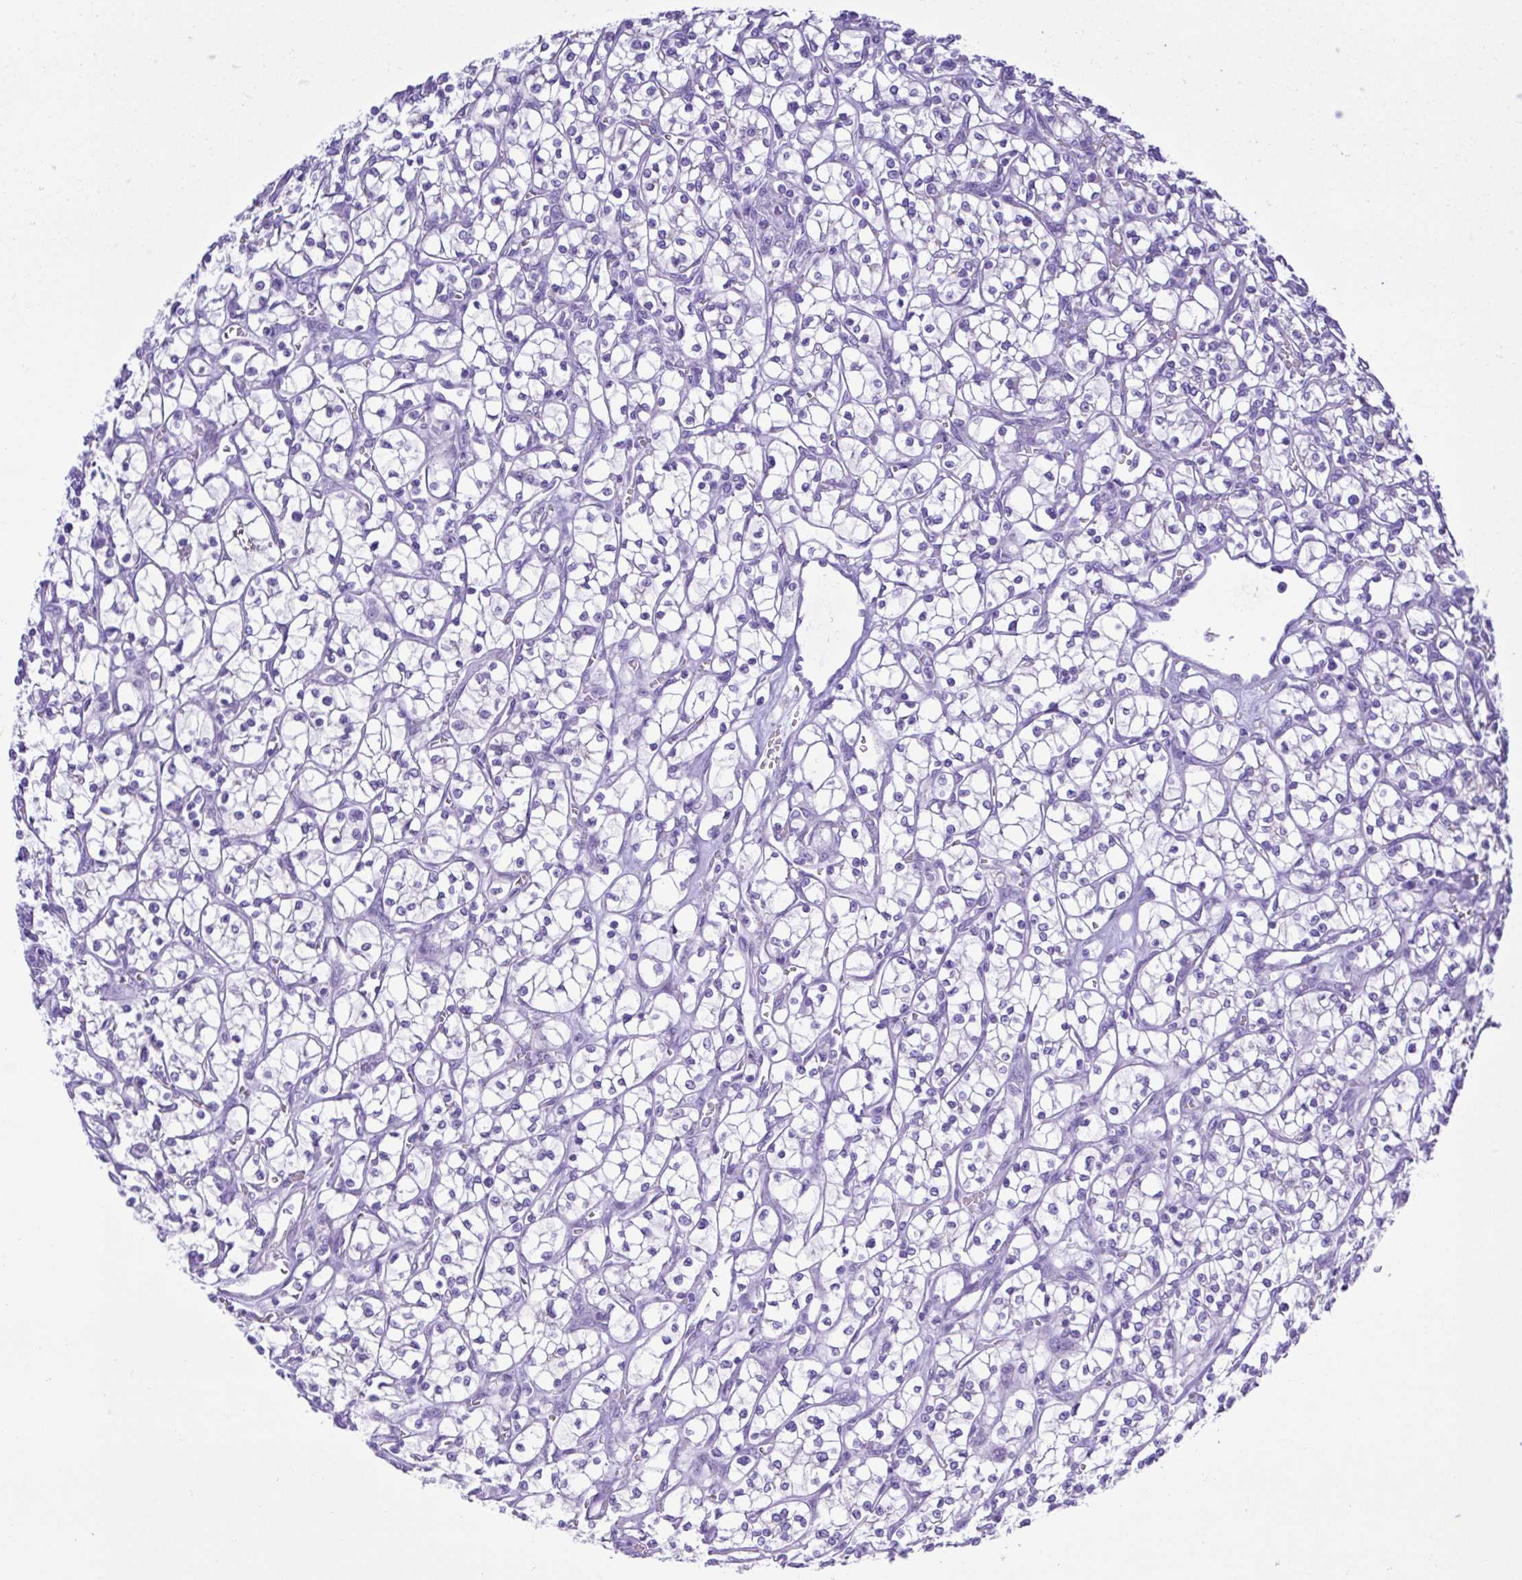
{"staining": {"intensity": "negative", "quantity": "none", "location": "none"}, "tissue": "renal cancer", "cell_type": "Tumor cells", "image_type": "cancer", "snomed": [{"axis": "morphology", "description": "Adenocarcinoma, NOS"}, {"axis": "topography", "description": "Kidney"}], "caption": "High power microscopy image of an immunohistochemistry (IHC) micrograph of renal cancer (adenocarcinoma), revealing no significant staining in tumor cells.", "gene": "CYP11A1", "patient": {"sex": "female", "age": 64}}